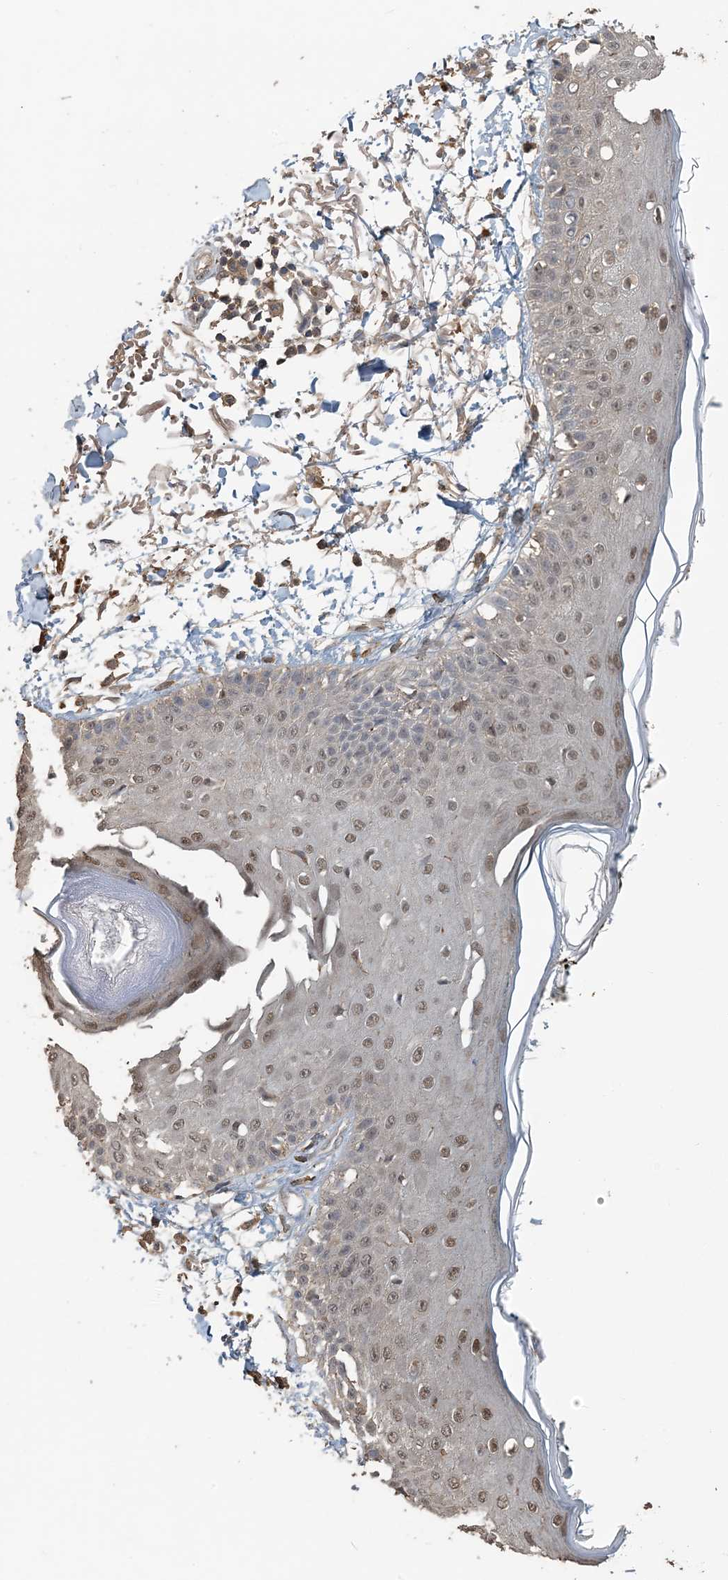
{"staining": {"intensity": "moderate", "quantity": ">75%", "location": "cytoplasmic/membranous,nuclear"}, "tissue": "skin", "cell_type": "Fibroblasts", "image_type": "normal", "snomed": [{"axis": "morphology", "description": "Normal tissue, NOS"}, {"axis": "morphology", "description": "Squamous cell carcinoma, NOS"}, {"axis": "topography", "description": "Skin"}, {"axis": "topography", "description": "Peripheral nerve tissue"}], "caption": "An image of skin stained for a protein displays moderate cytoplasmic/membranous,nuclear brown staining in fibroblasts. The staining was performed using DAB (3,3'-diaminobenzidine), with brown indicating positive protein expression. Nuclei are stained blue with hematoxylin.", "gene": "ZC3H12A", "patient": {"sex": "male", "age": 83}}